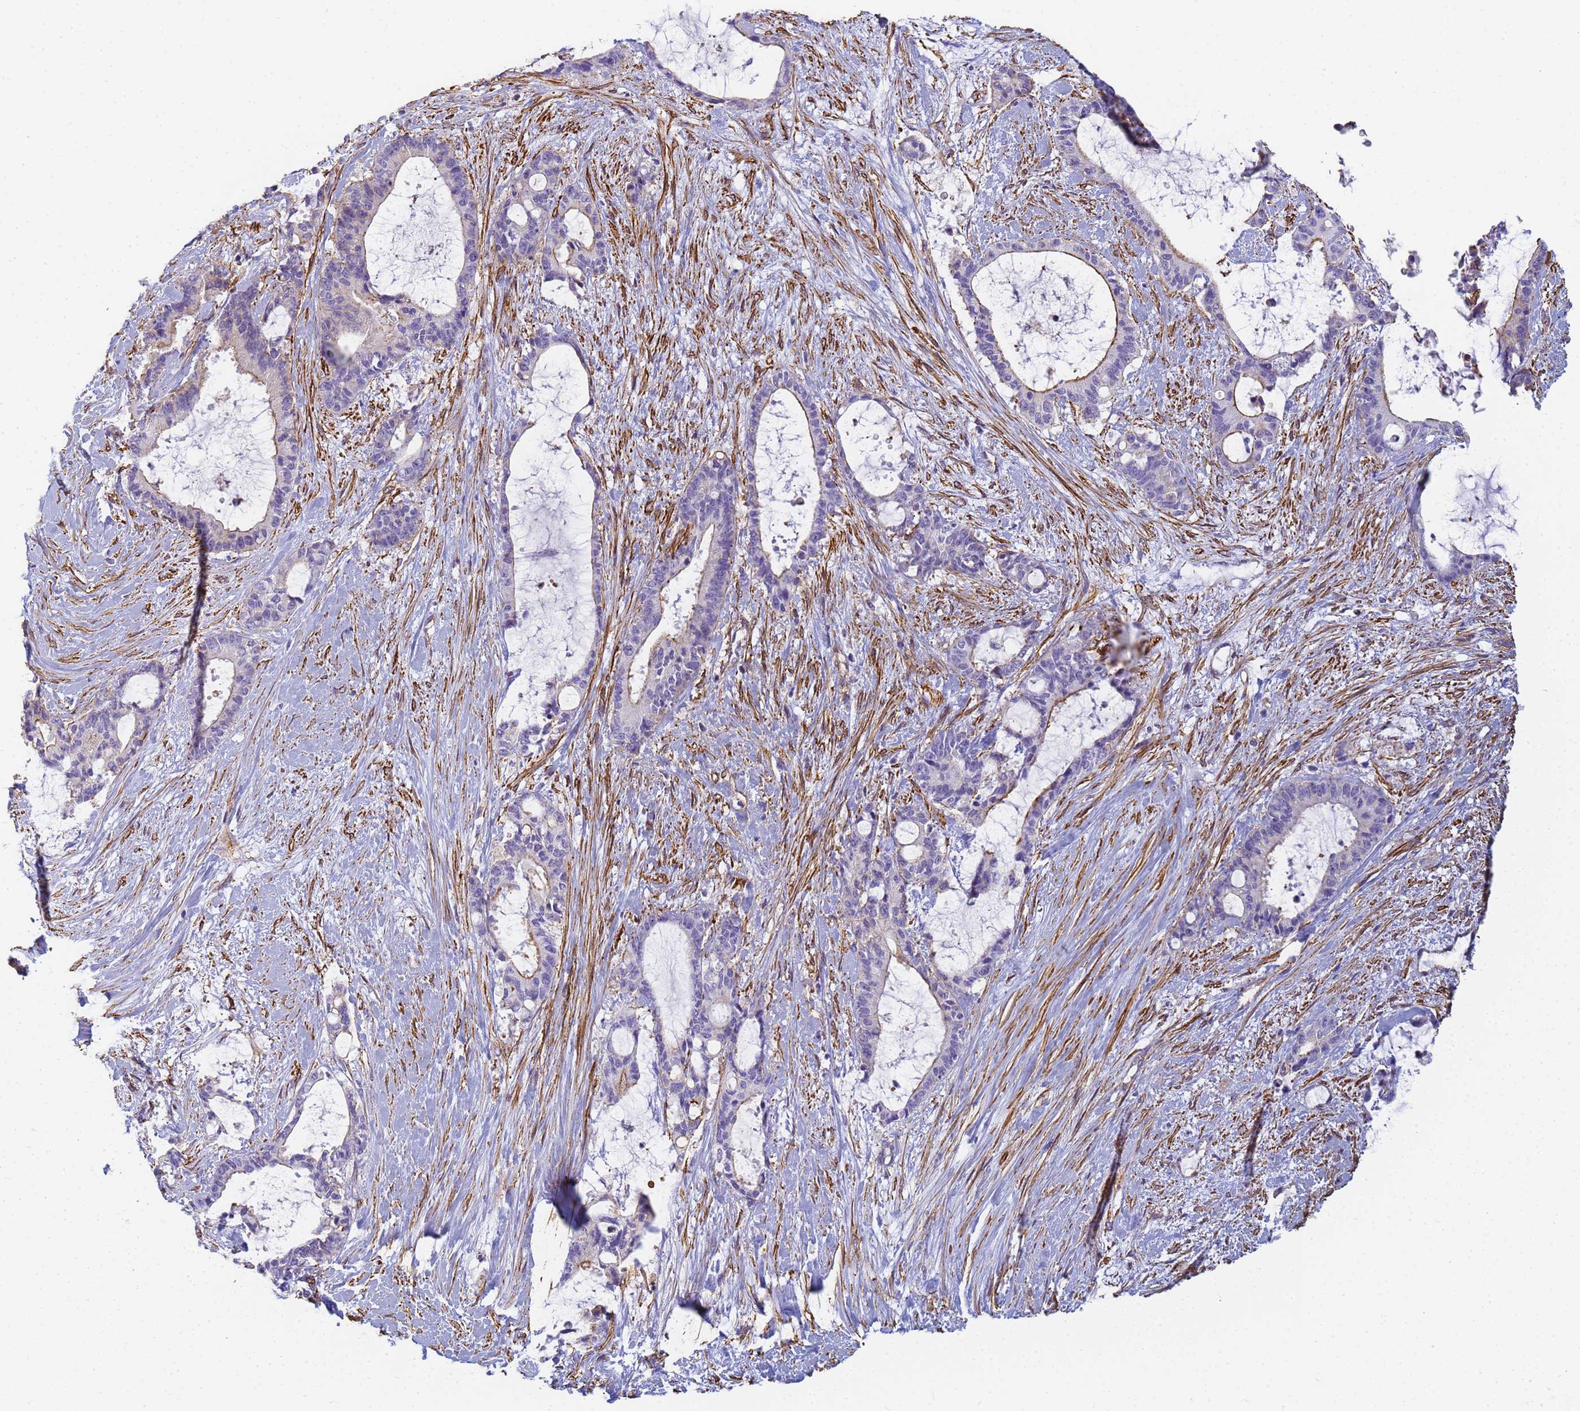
{"staining": {"intensity": "moderate", "quantity": "<25%", "location": "cytoplasmic/membranous"}, "tissue": "liver cancer", "cell_type": "Tumor cells", "image_type": "cancer", "snomed": [{"axis": "morphology", "description": "Normal tissue, NOS"}, {"axis": "morphology", "description": "Cholangiocarcinoma"}, {"axis": "topography", "description": "Liver"}, {"axis": "topography", "description": "Peripheral nerve tissue"}], "caption": "Moderate cytoplasmic/membranous expression is appreciated in about <25% of tumor cells in liver cholangiocarcinoma.", "gene": "TPM1", "patient": {"sex": "female", "age": 73}}